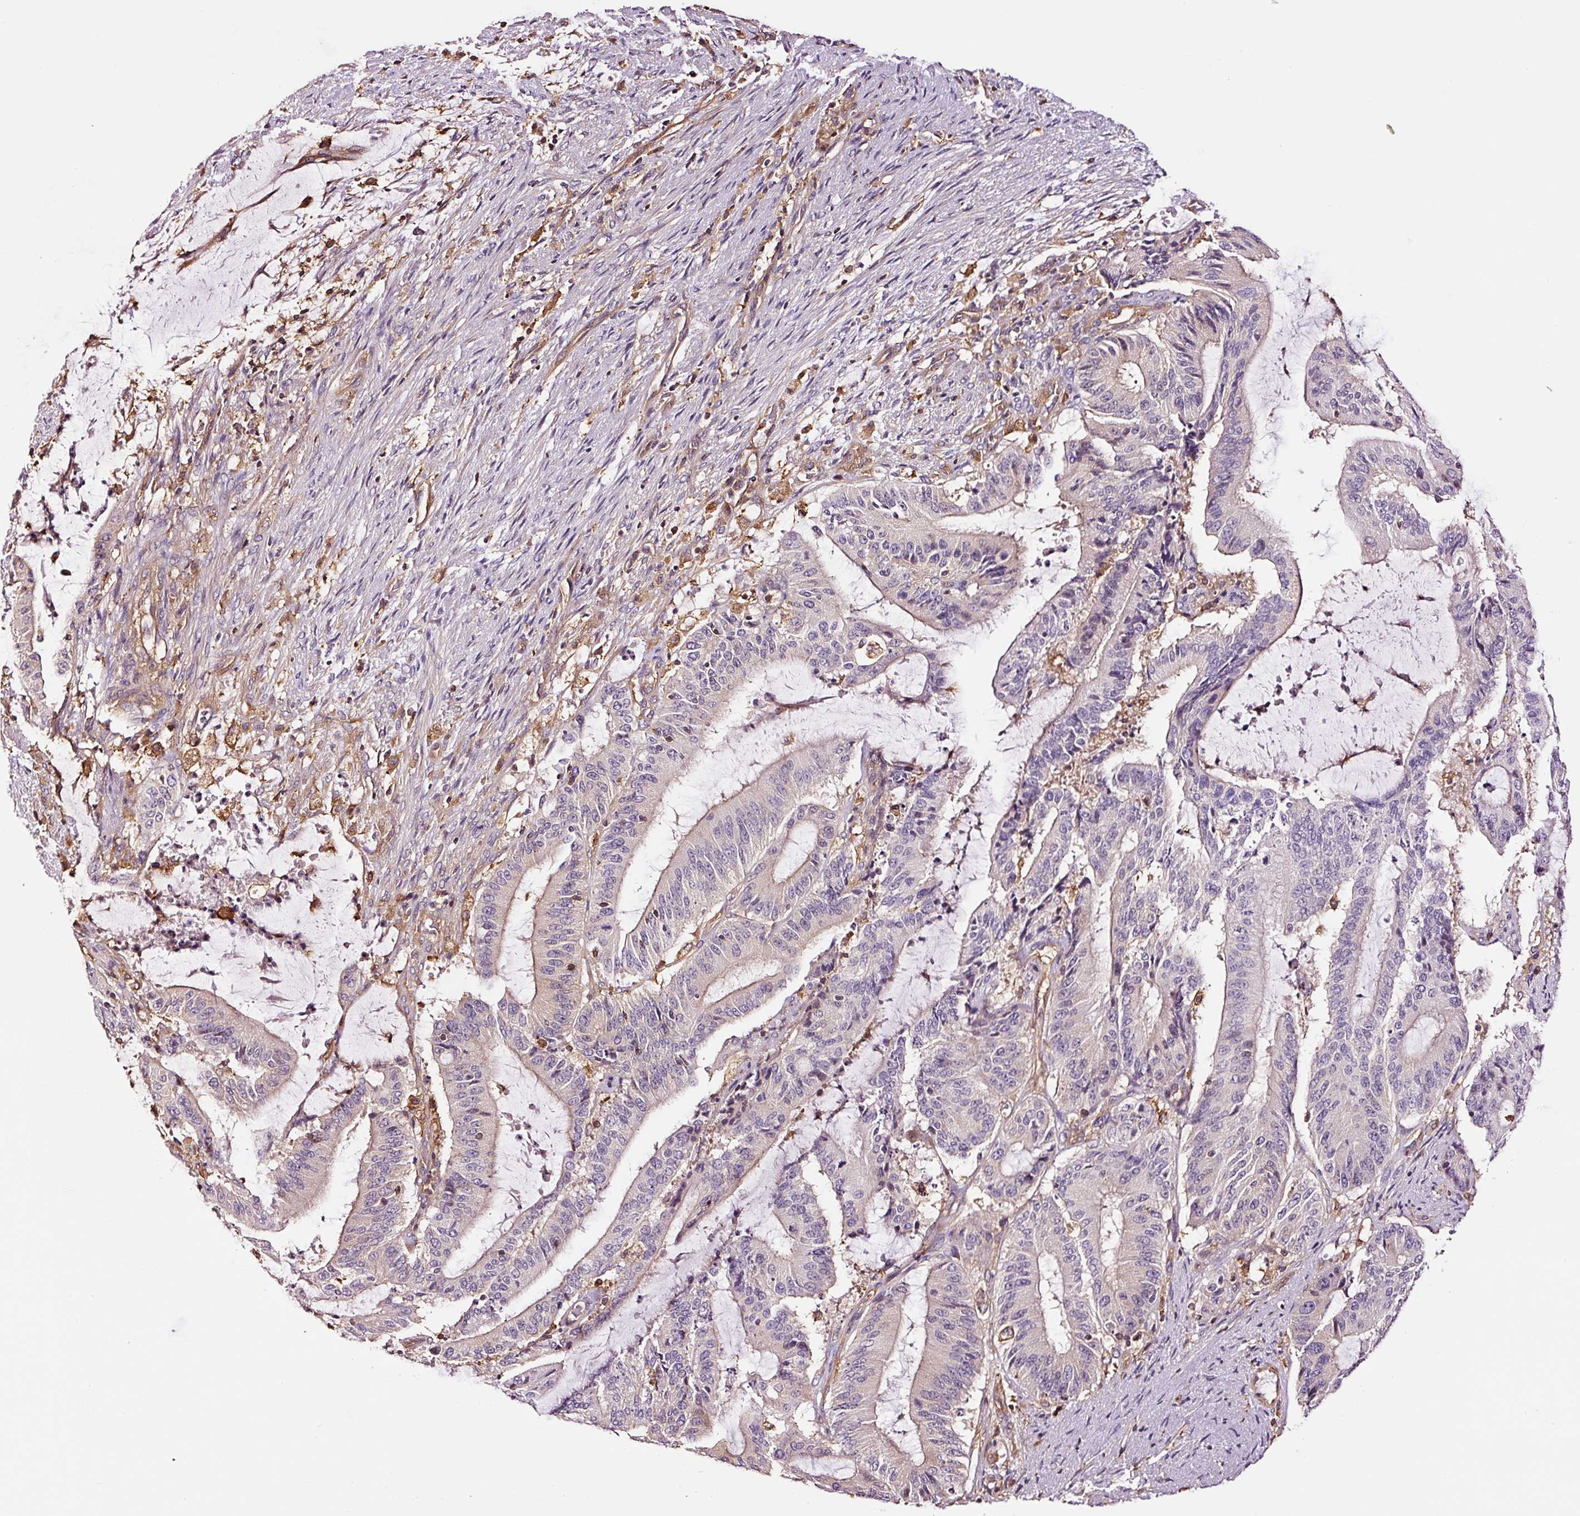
{"staining": {"intensity": "negative", "quantity": "none", "location": "none"}, "tissue": "liver cancer", "cell_type": "Tumor cells", "image_type": "cancer", "snomed": [{"axis": "morphology", "description": "Normal tissue, NOS"}, {"axis": "morphology", "description": "Cholangiocarcinoma"}, {"axis": "topography", "description": "Liver"}, {"axis": "topography", "description": "Peripheral nerve tissue"}], "caption": "A photomicrograph of human liver cholangiocarcinoma is negative for staining in tumor cells.", "gene": "METAP1", "patient": {"sex": "female", "age": 73}}